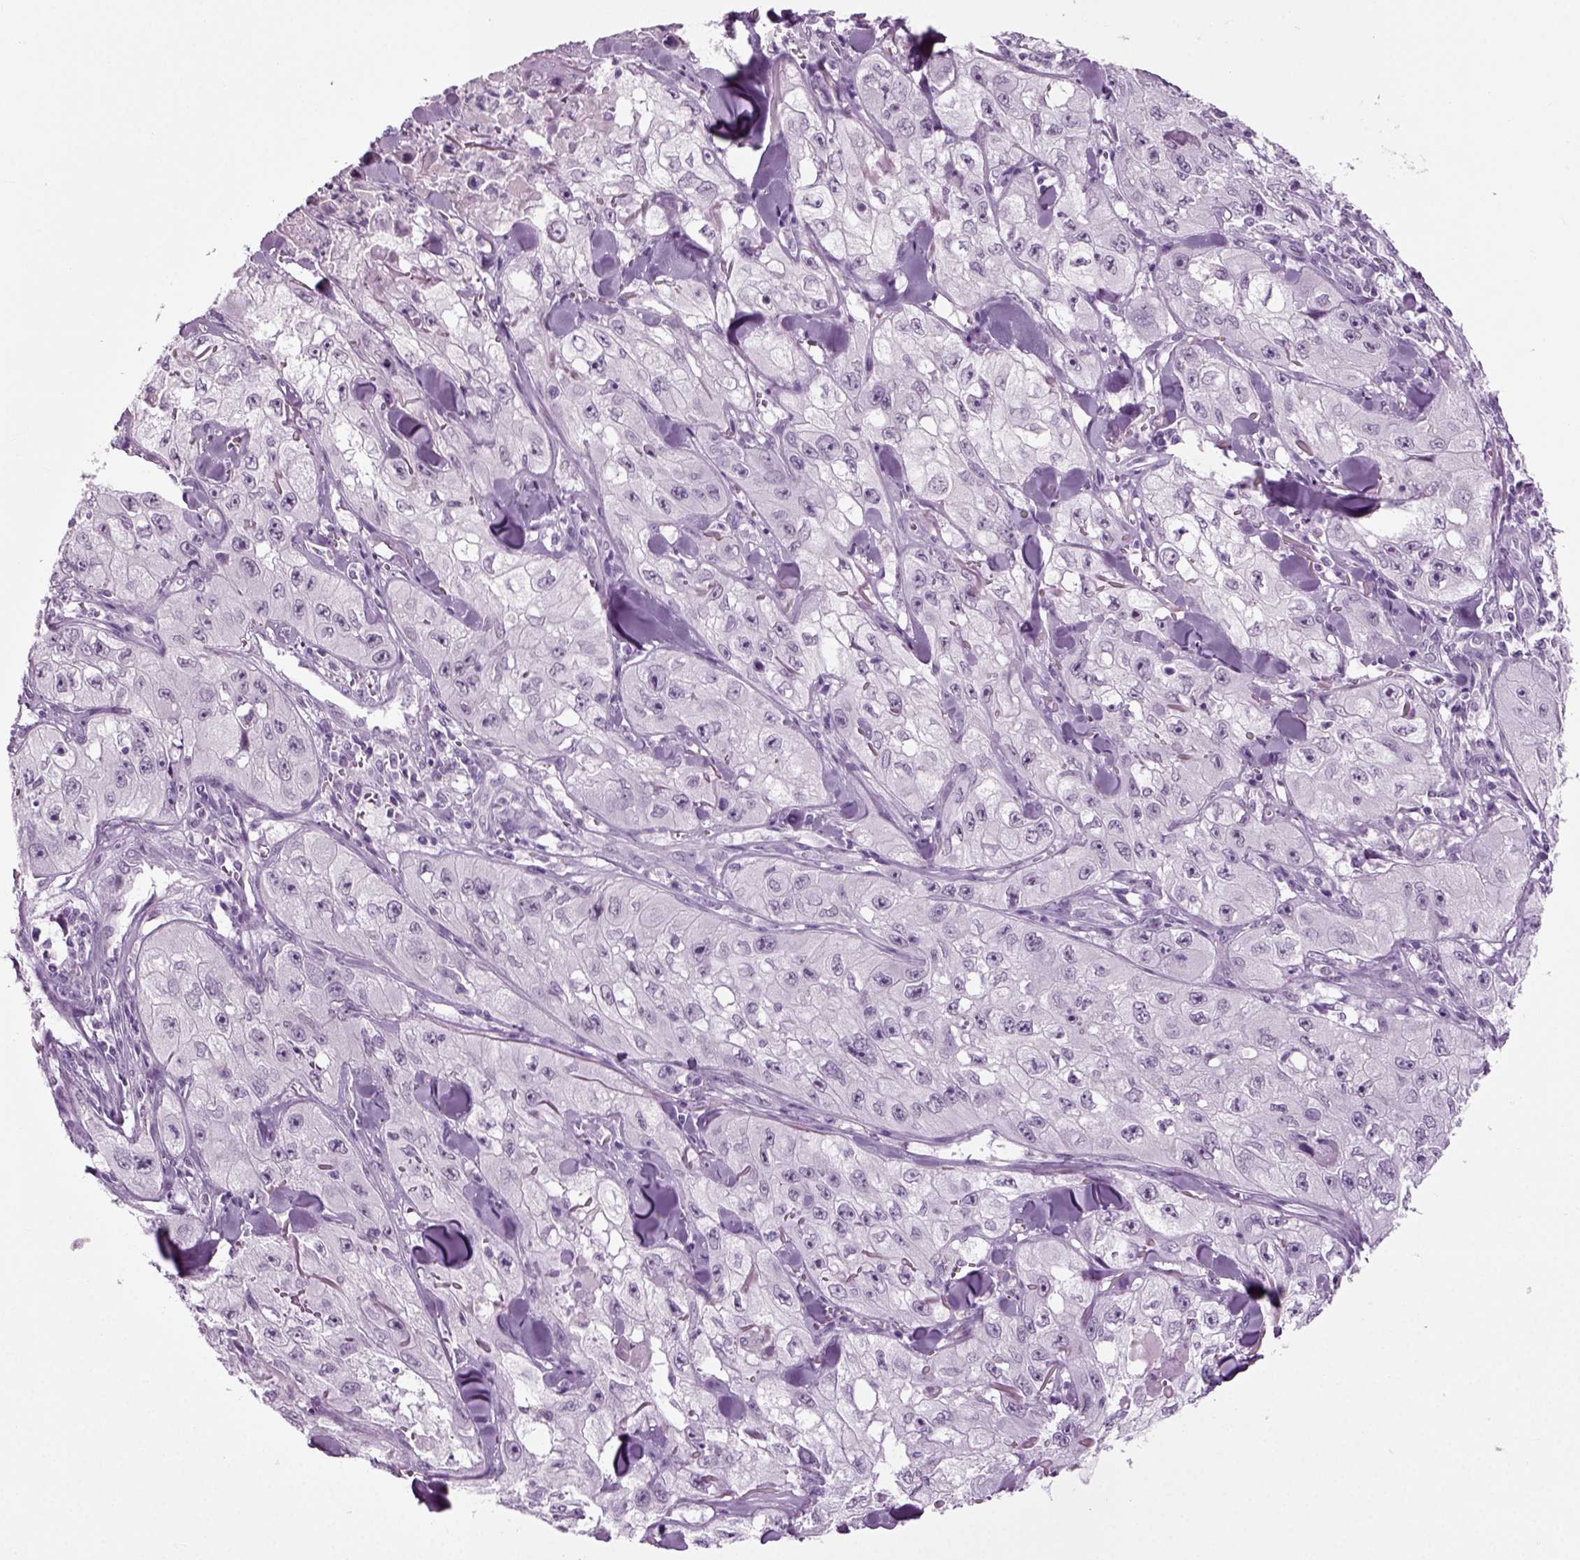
{"staining": {"intensity": "negative", "quantity": "none", "location": "none"}, "tissue": "skin cancer", "cell_type": "Tumor cells", "image_type": "cancer", "snomed": [{"axis": "morphology", "description": "Squamous cell carcinoma, NOS"}, {"axis": "topography", "description": "Skin"}, {"axis": "topography", "description": "Subcutis"}], "caption": "Squamous cell carcinoma (skin) stained for a protein using immunohistochemistry (IHC) exhibits no expression tumor cells.", "gene": "ZC2HC1C", "patient": {"sex": "male", "age": 73}}